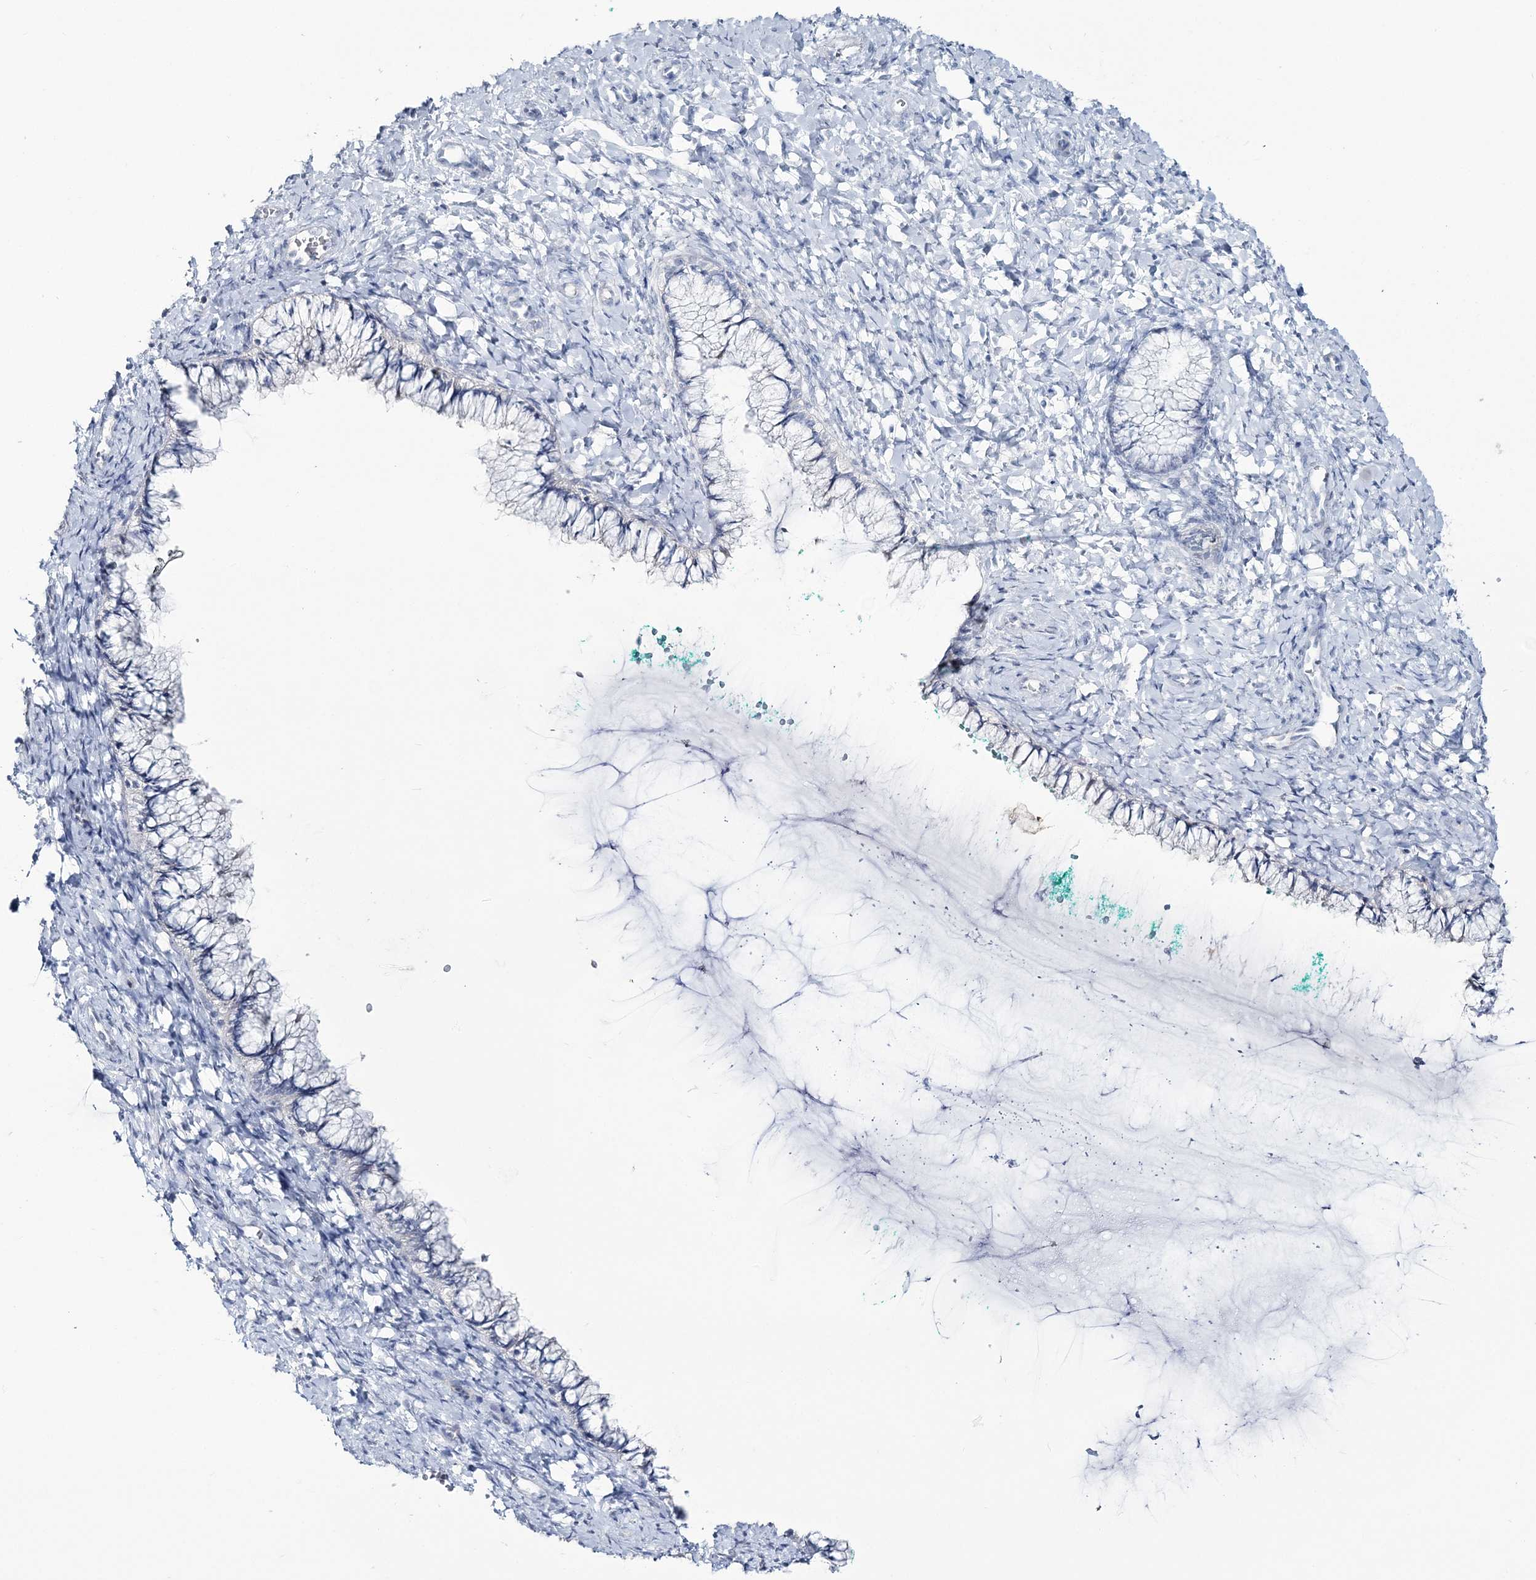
{"staining": {"intensity": "negative", "quantity": "none", "location": "none"}, "tissue": "cervix", "cell_type": "Glandular cells", "image_type": "normal", "snomed": [{"axis": "morphology", "description": "Normal tissue, NOS"}, {"axis": "morphology", "description": "Adenocarcinoma, NOS"}, {"axis": "topography", "description": "Cervix"}], "caption": "Immunohistochemistry (IHC) image of unremarkable cervix stained for a protein (brown), which displays no expression in glandular cells.", "gene": "CYP3A4", "patient": {"sex": "female", "age": 29}}